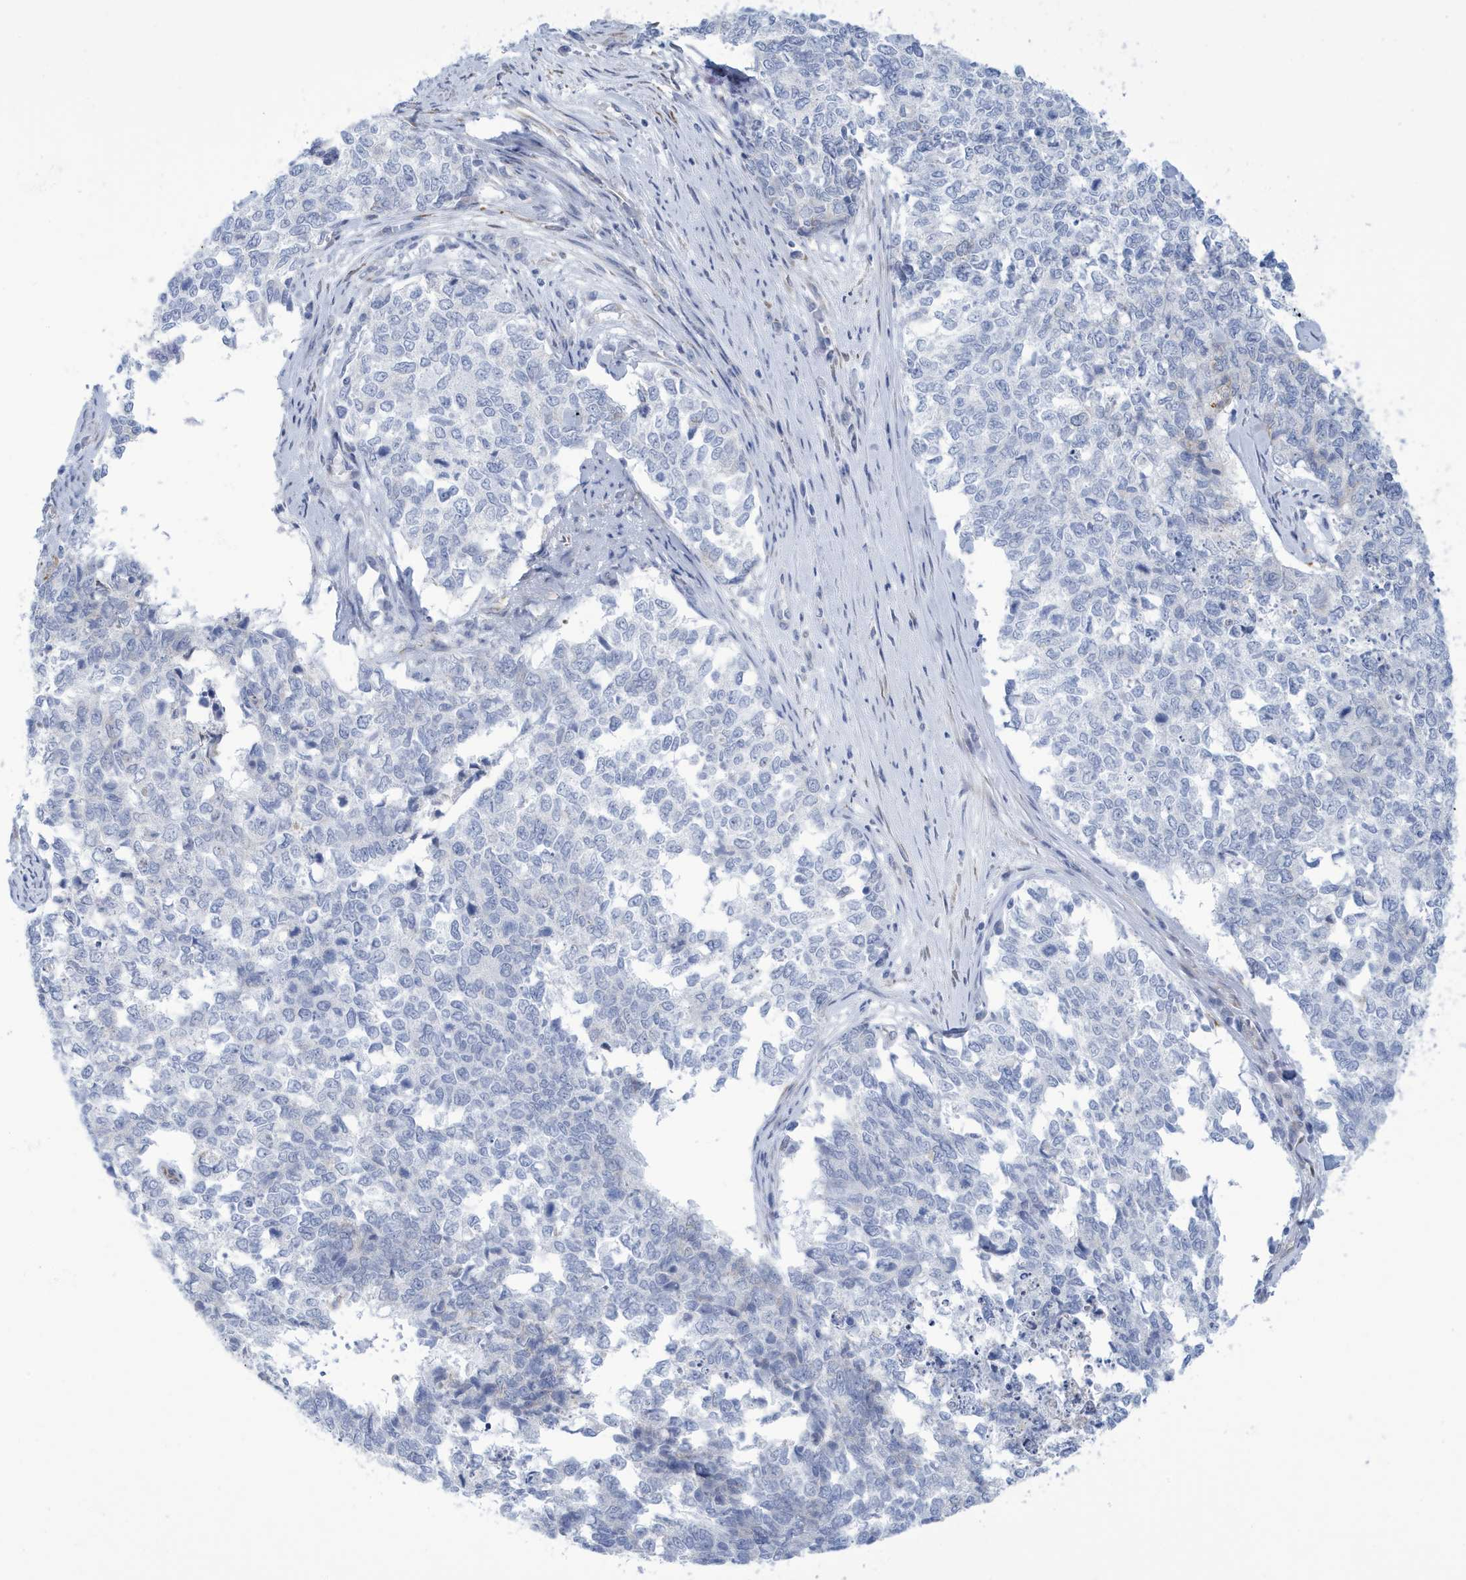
{"staining": {"intensity": "negative", "quantity": "none", "location": "none"}, "tissue": "cervical cancer", "cell_type": "Tumor cells", "image_type": "cancer", "snomed": [{"axis": "morphology", "description": "Squamous cell carcinoma, NOS"}, {"axis": "topography", "description": "Cervix"}], "caption": "High magnification brightfield microscopy of squamous cell carcinoma (cervical) stained with DAB (3,3'-diaminobenzidine) (brown) and counterstained with hematoxylin (blue): tumor cells show no significant positivity.", "gene": "SEMA3F", "patient": {"sex": "female", "age": 63}}